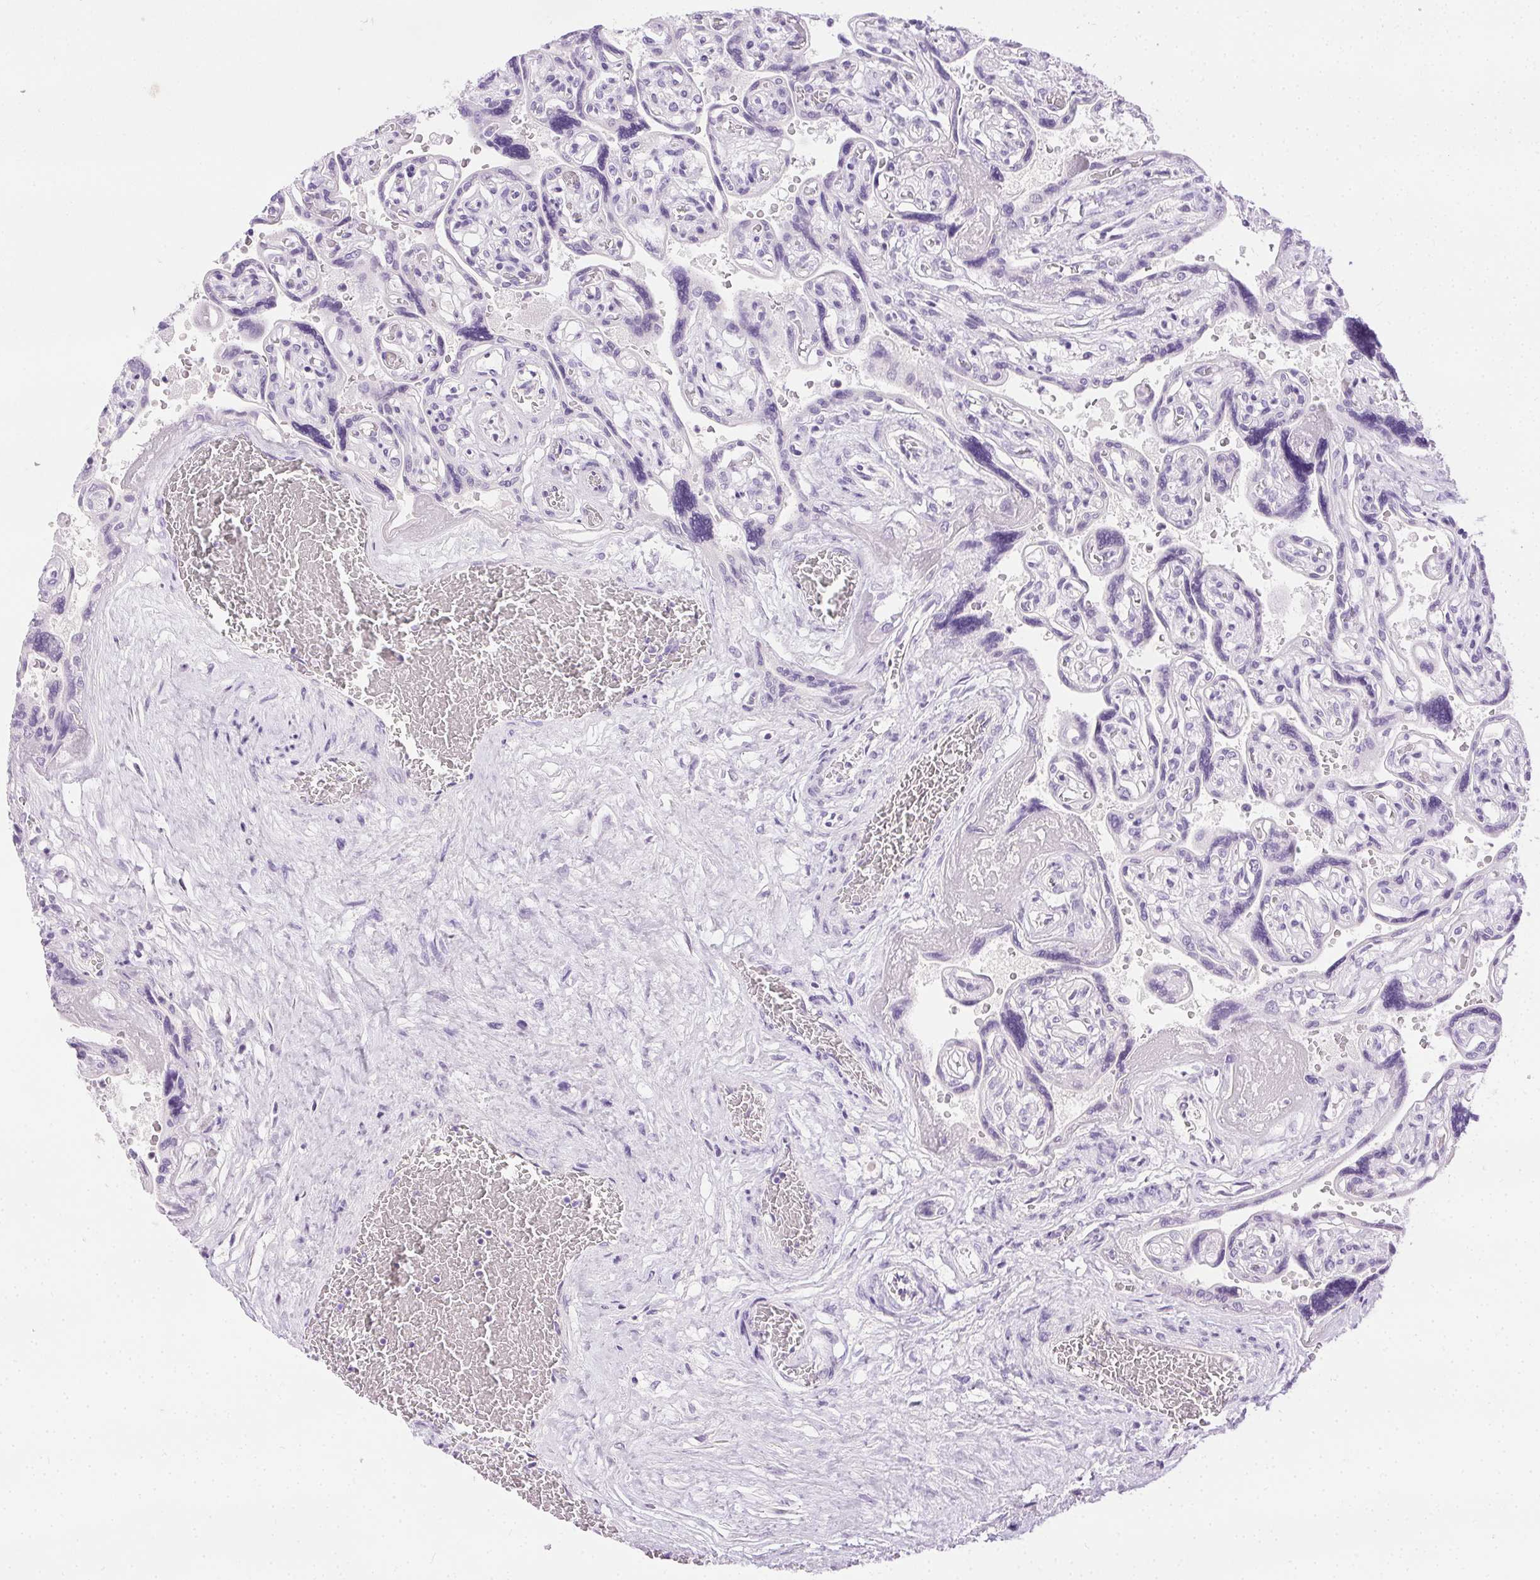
{"staining": {"intensity": "negative", "quantity": "none", "location": "none"}, "tissue": "placenta", "cell_type": "Decidual cells", "image_type": "normal", "snomed": [{"axis": "morphology", "description": "Normal tissue, NOS"}, {"axis": "topography", "description": "Placenta"}], "caption": "This is an immunohistochemistry (IHC) photomicrograph of normal human placenta. There is no expression in decidual cells.", "gene": "C20orf85", "patient": {"sex": "female", "age": 32}}